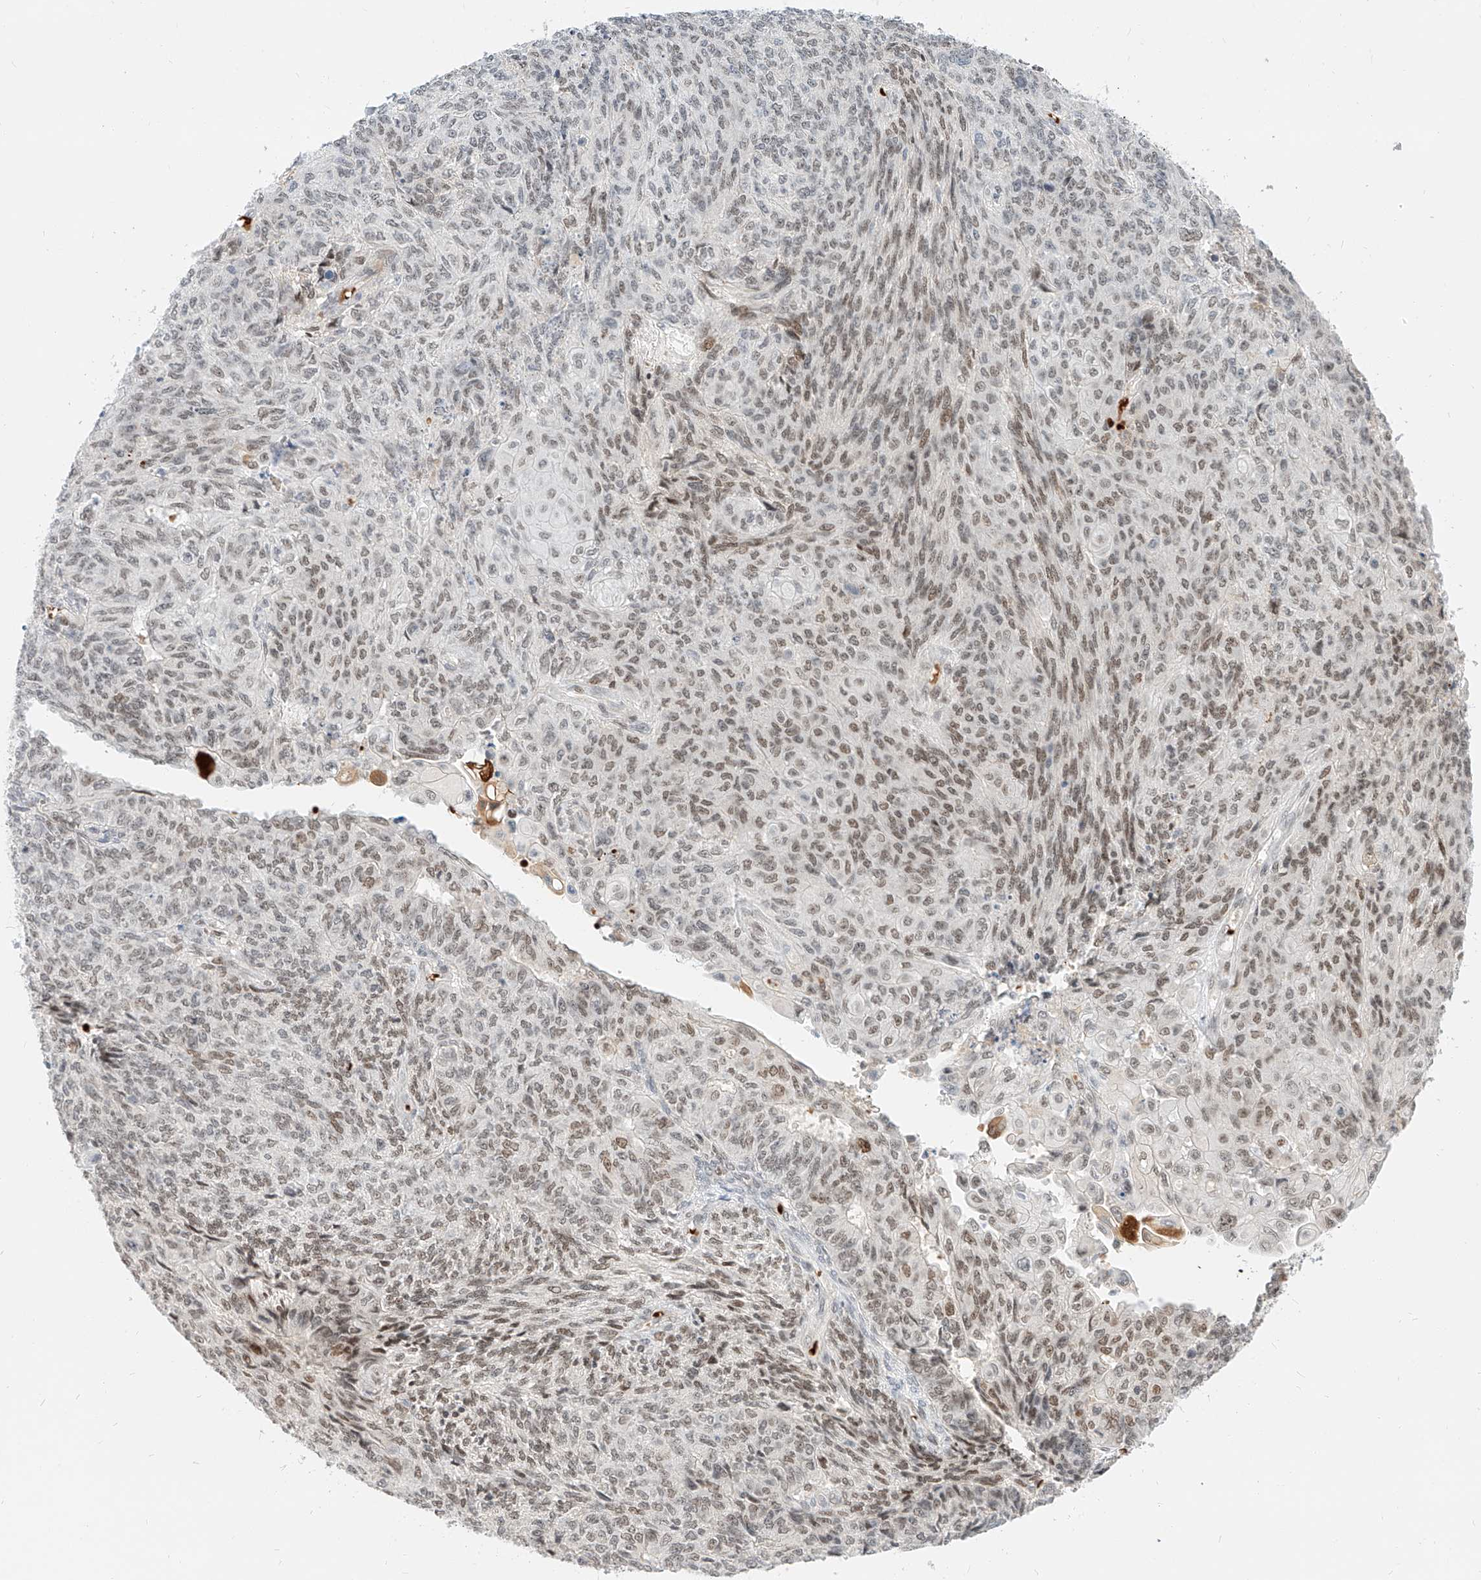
{"staining": {"intensity": "moderate", "quantity": ">75%", "location": "nuclear"}, "tissue": "endometrial cancer", "cell_type": "Tumor cells", "image_type": "cancer", "snomed": [{"axis": "morphology", "description": "Adenocarcinoma, NOS"}, {"axis": "topography", "description": "Endometrium"}], "caption": "Tumor cells display medium levels of moderate nuclear positivity in approximately >75% of cells in adenocarcinoma (endometrial). (DAB (3,3'-diaminobenzidine) = brown stain, brightfield microscopy at high magnification).", "gene": "CBX8", "patient": {"sex": "female", "age": 32}}